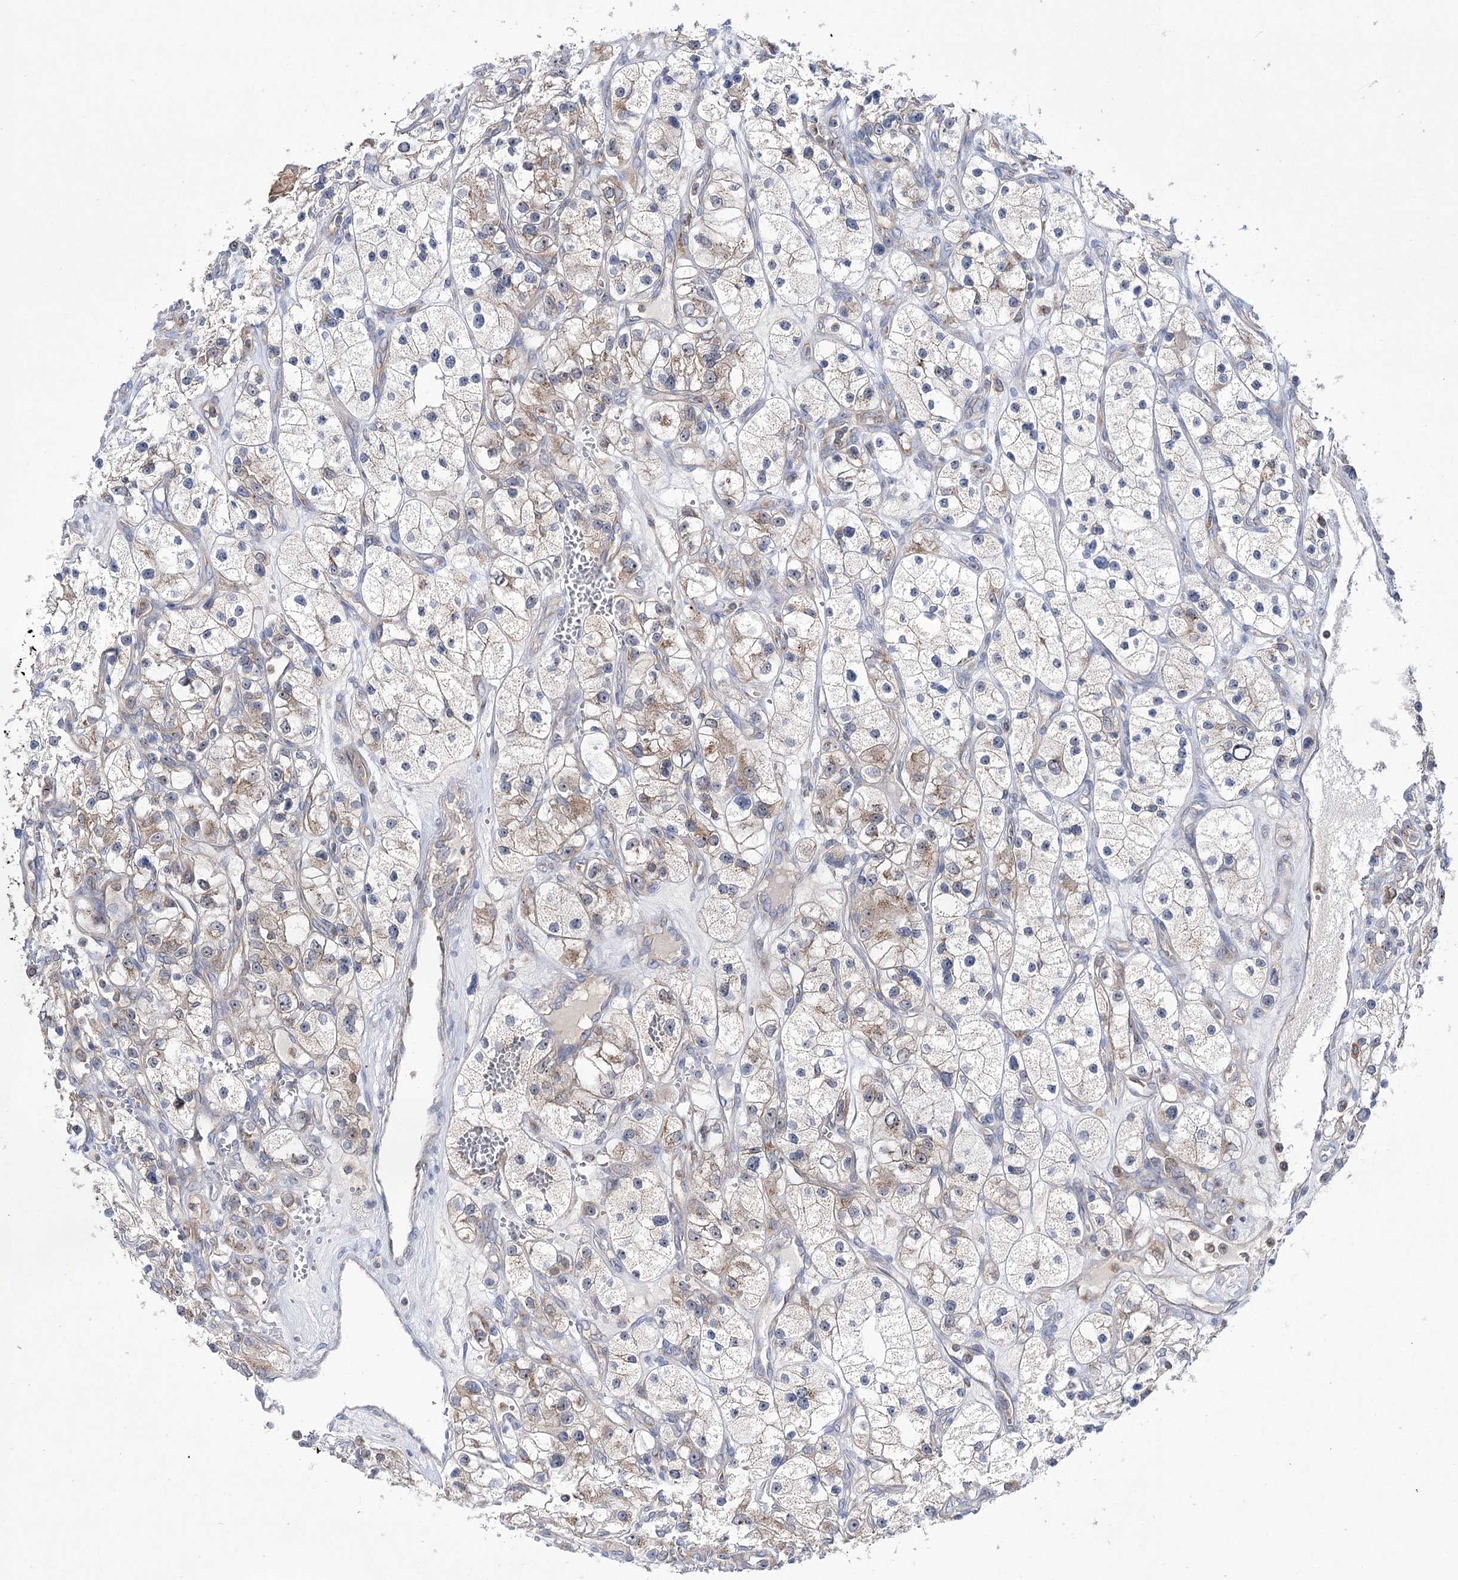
{"staining": {"intensity": "weak", "quantity": "<25%", "location": "cytoplasmic/membranous"}, "tissue": "renal cancer", "cell_type": "Tumor cells", "image_type": "cancer", "snomed": [{"axis": "morphology", "description": "Adenocarcinoma, NOS"}, {"axis": "topography", "description": "Kidney"}], "caption": "Renal cancer (adenocarcinoma) stained for a protein using immunohistochemistry (IHC) shows no positivity tumor cells.", "gene": "ZNF622", "patient": {"sex": "female", "age": 57}}